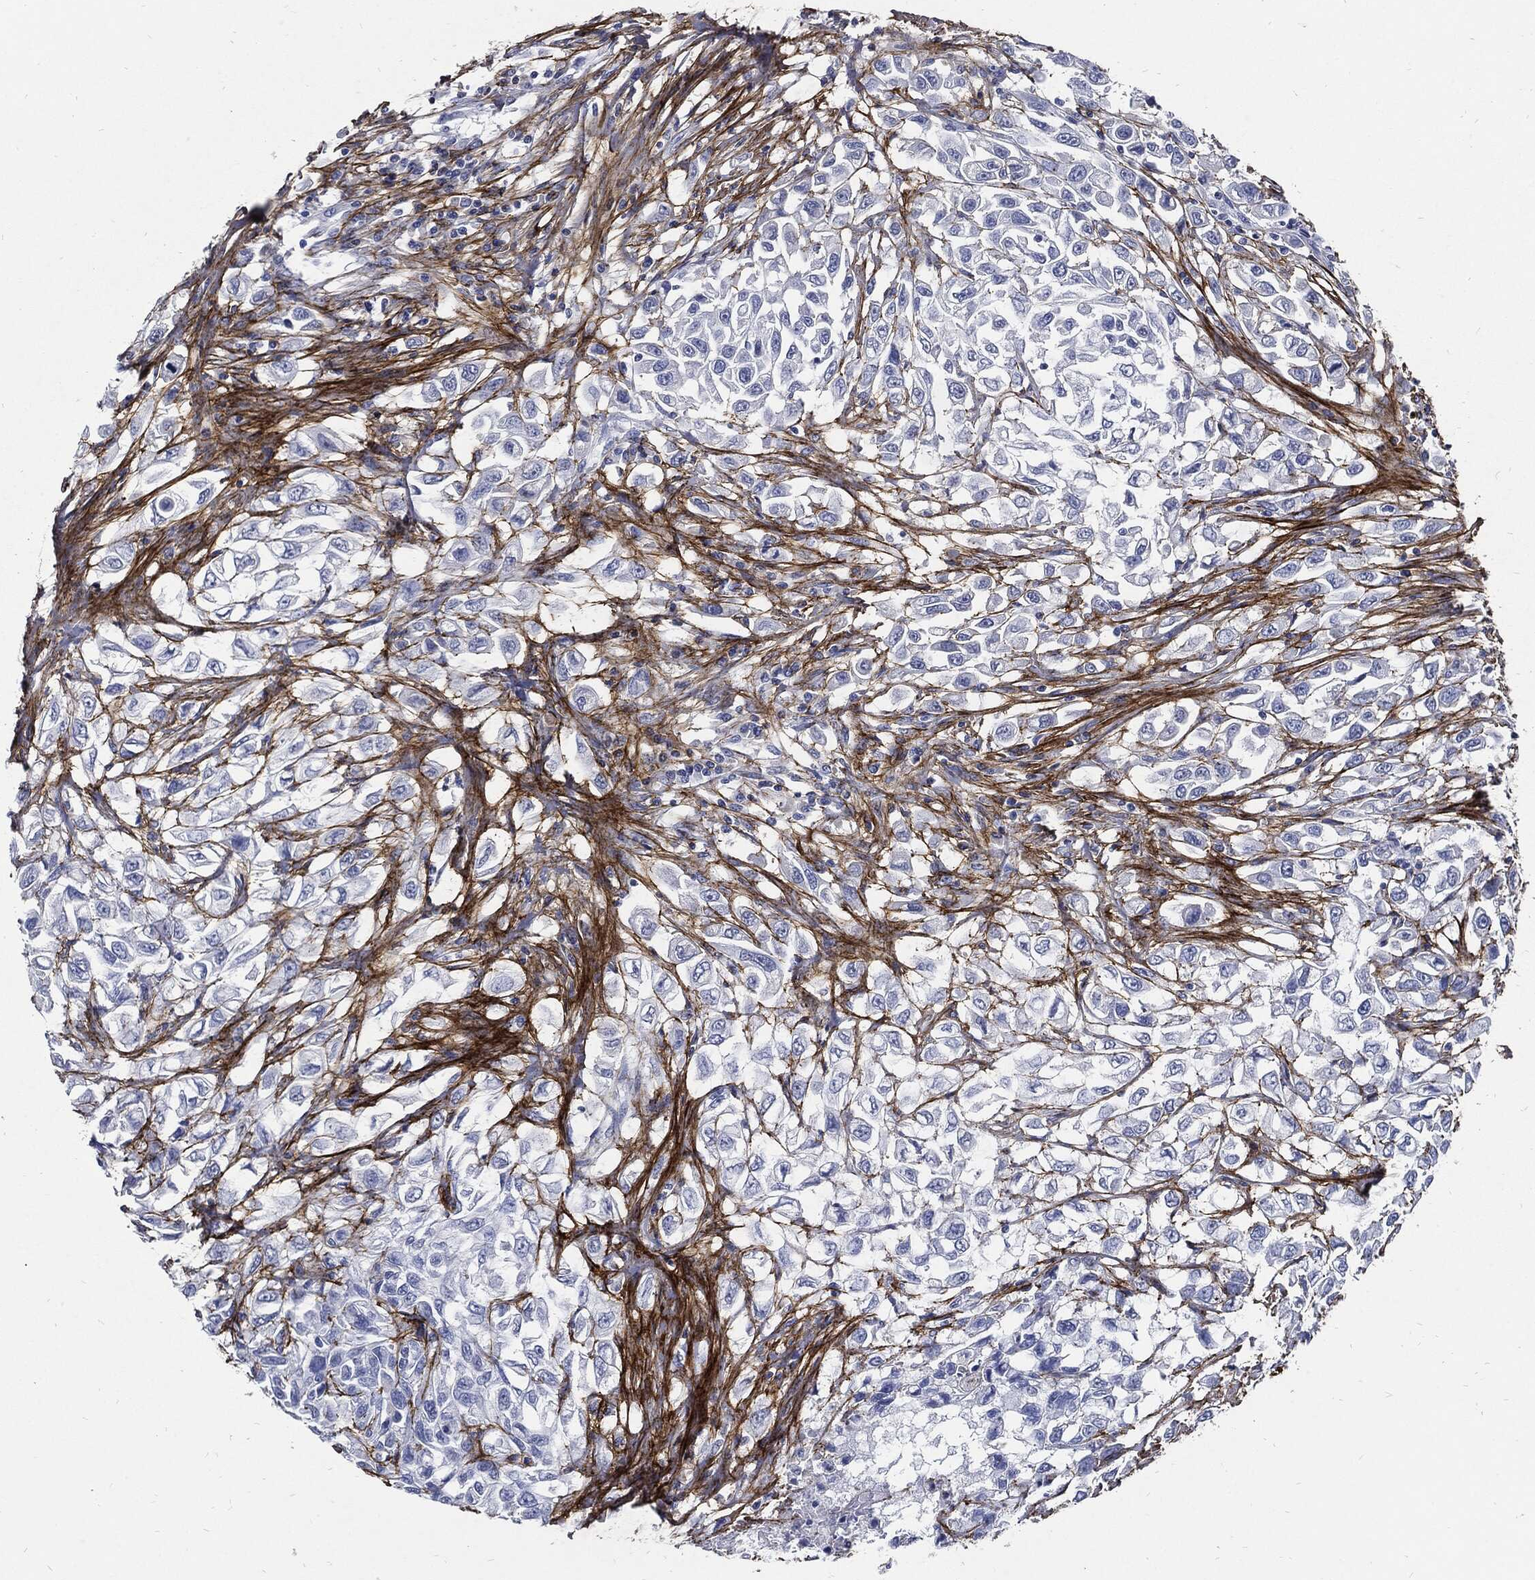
{"staining": {"intensity": "negative", "quantity": "none", "location": "none"}, "tissue": "urothelial cancer", "cell_type": "Tumor cells", "image_type": "cancer", "snomed": [{"axis": "morphology", "description": "Urothelial carcinoma, High grade"}, {"axis": "topography", "description": "Urinary bladder"}], "caption": "This is a image of immunohistochemistry (IHC) staining of urothelial carcinoma (high-grade), which shows no positivity in tumor cells.", "gene": "FBN1", "patient": {"sex": "female", "age": 56}}